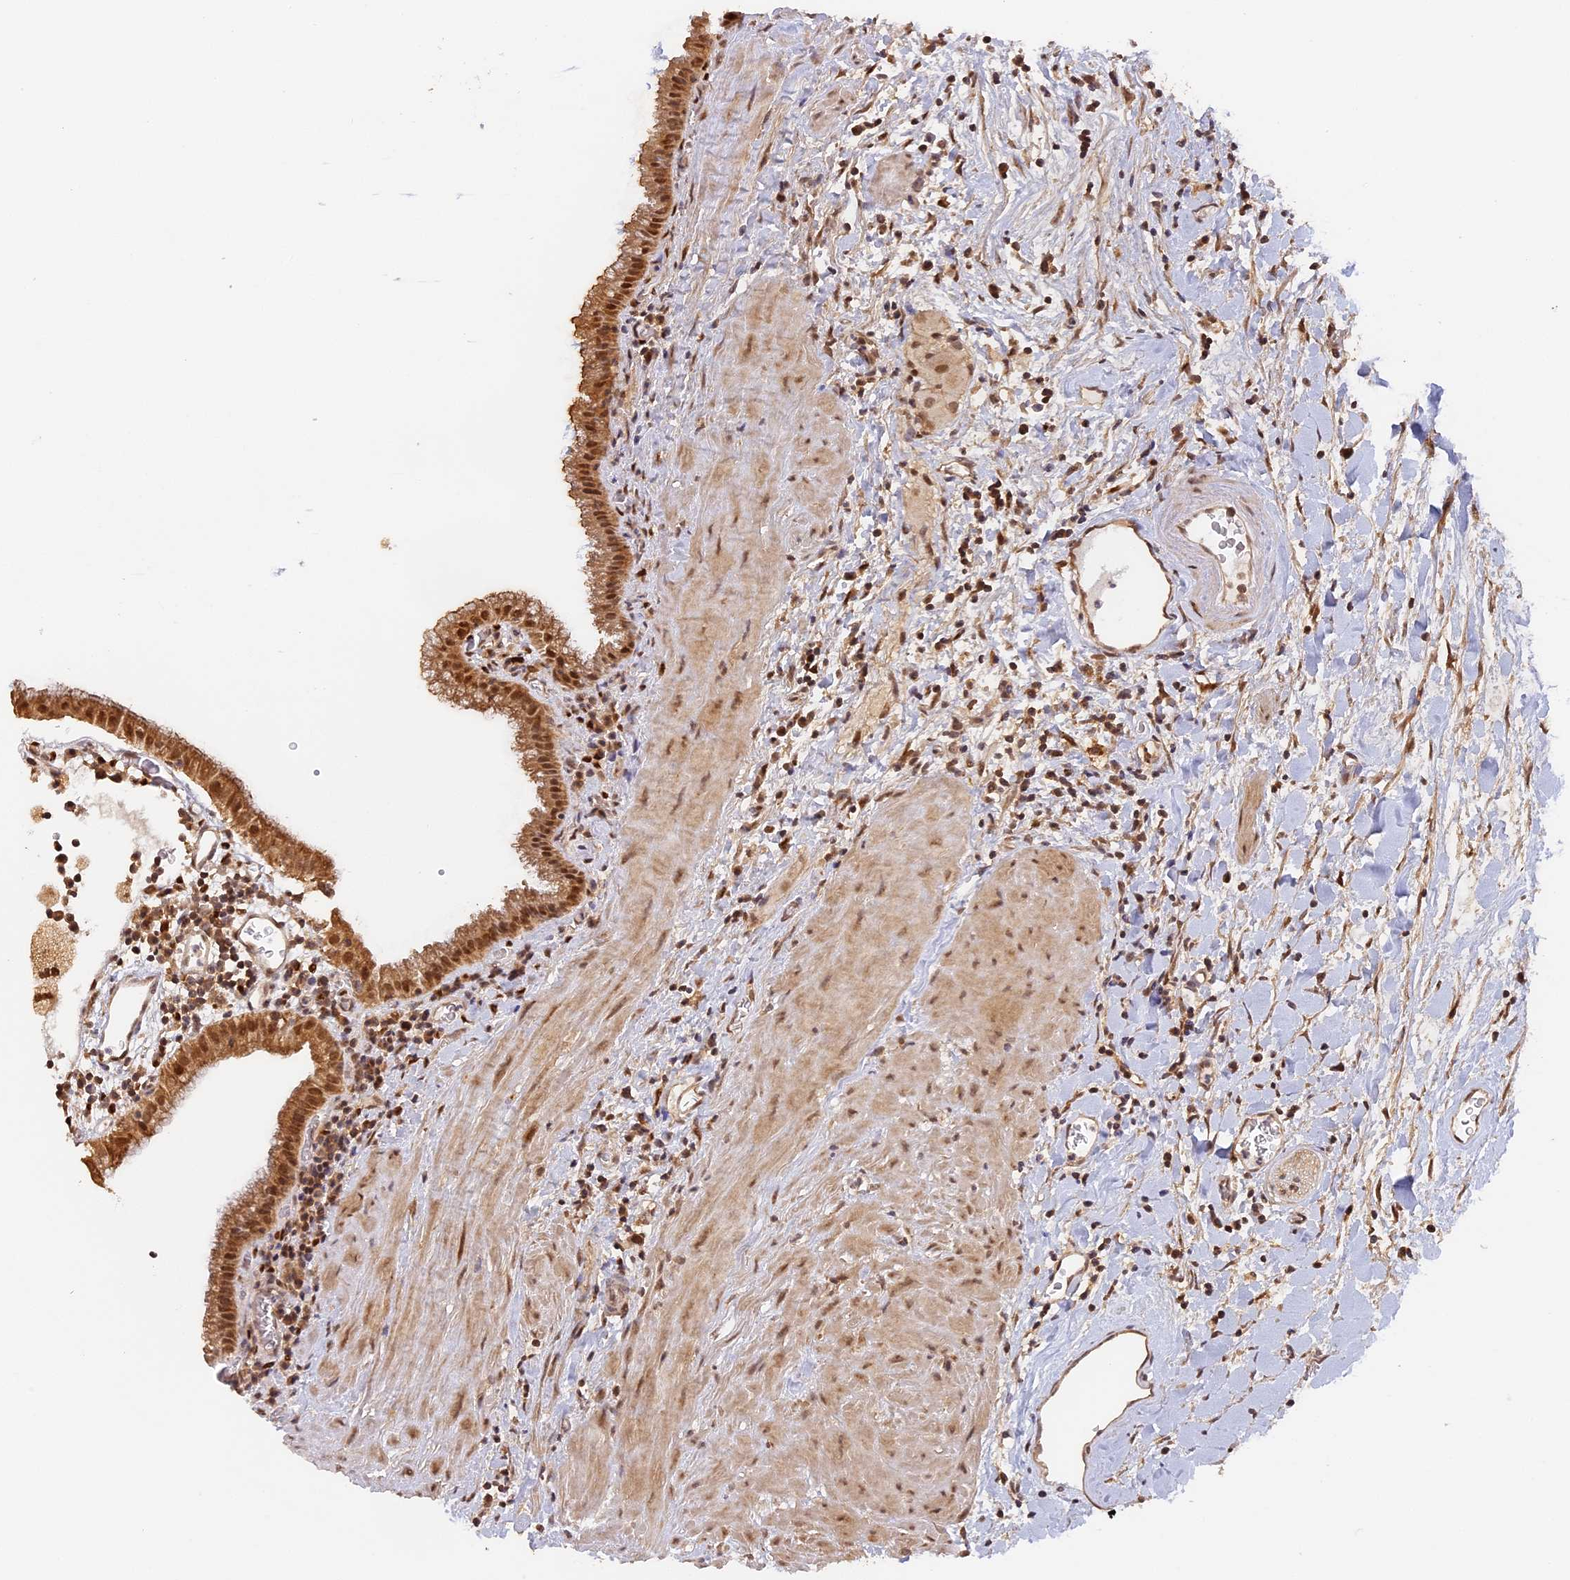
{"staining": {"intensity": "strong", "quantity": ">75%", "location": "cytoplasmic/membranous,nuclear"}, "tissue": "gallbladder", "cell_type": "Glandular cells", "image_type": "normal", "snomed": [{"axis": "morphology", "description": "Normal tissue, NOS"}, {"axis": "topography", "description": "Gallbladder"}], "caption": "This is a micrograph of immunohistochemistry (IHC) staining of benign gallbladder, which shows strong expression in the cytoplasmic/membranous,nuclear of glandular cells.", "gene": "MYBL2", "patient": {"sex": "male", "age": 78}}